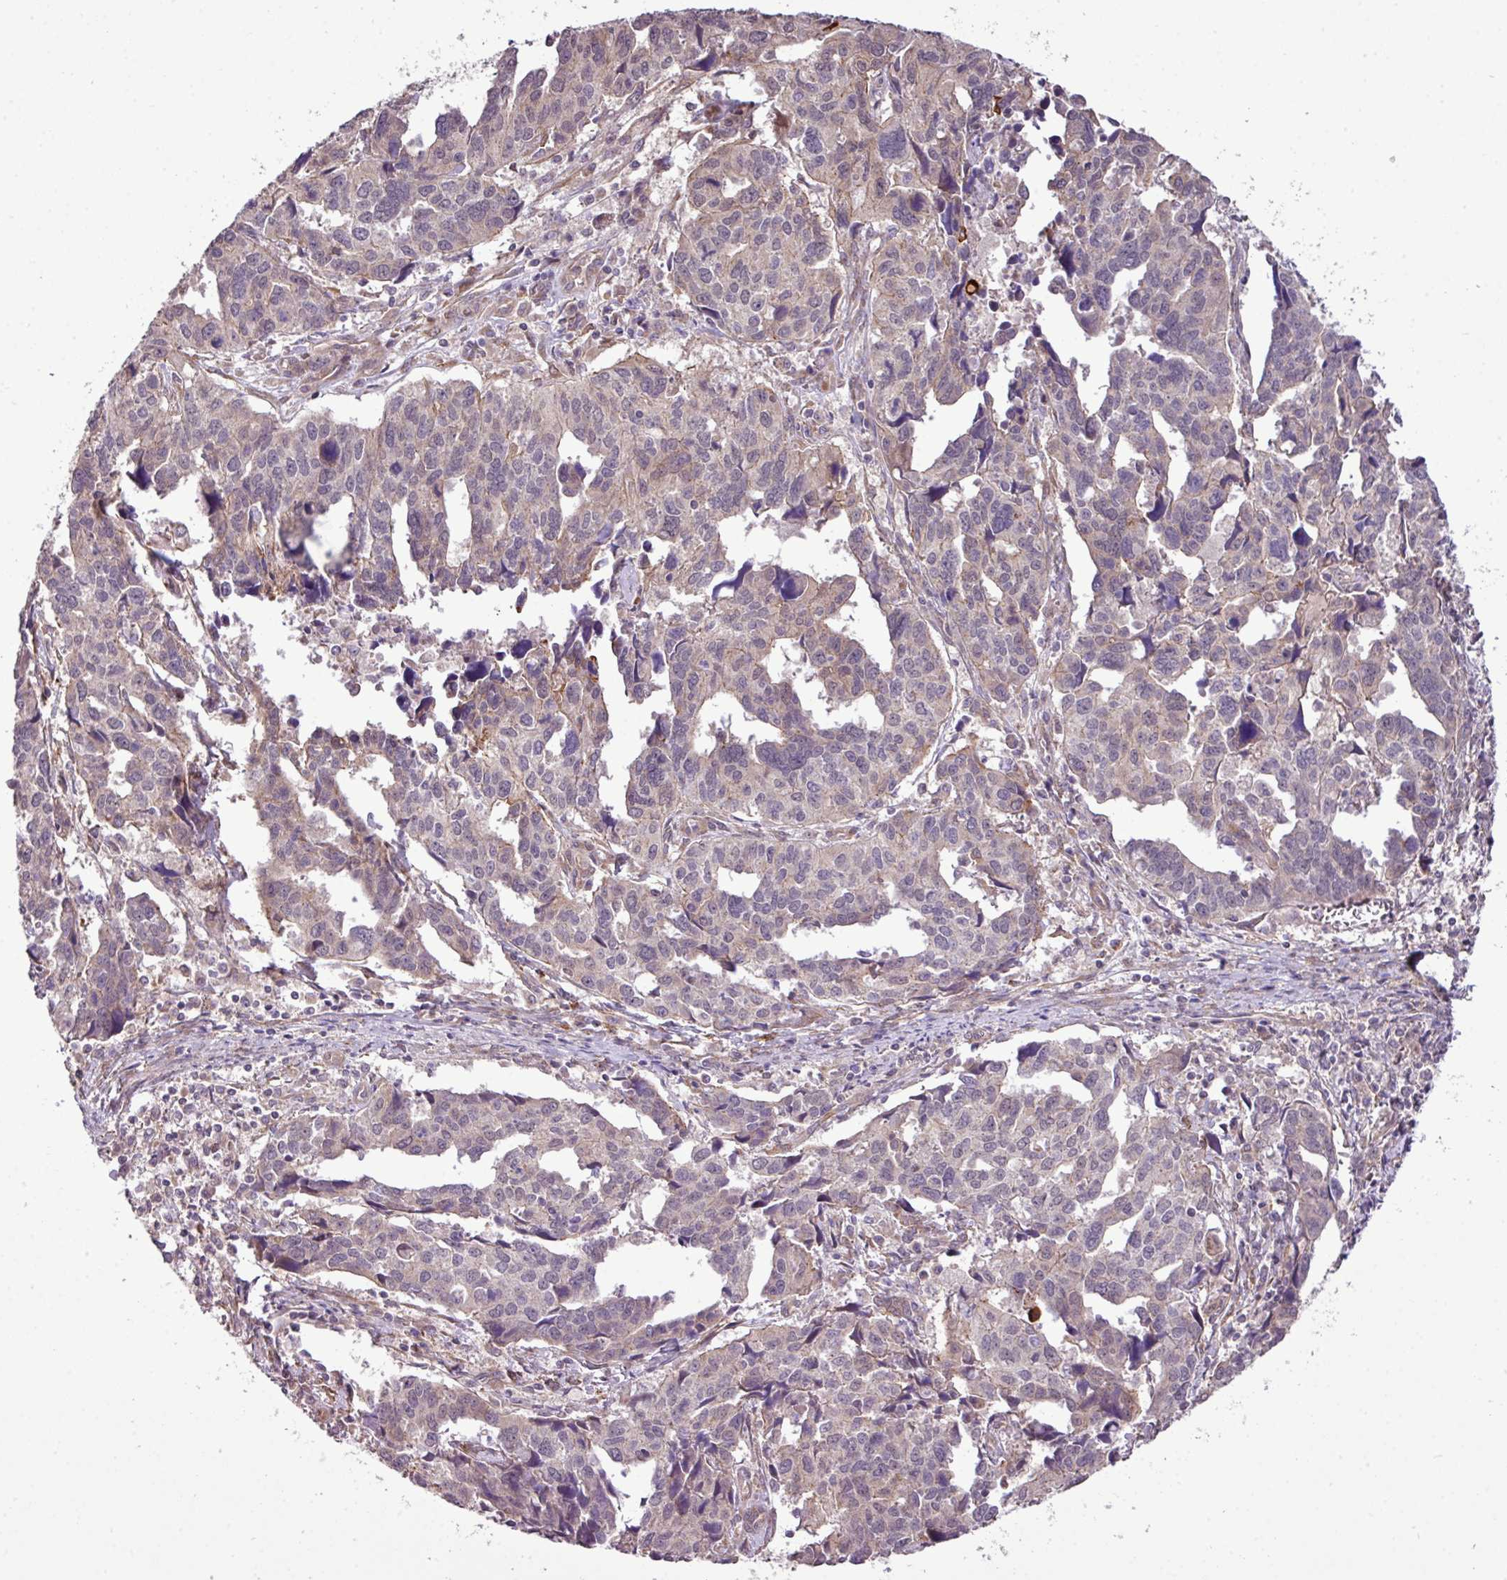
{"staining": {"intensity": "negative", "quantity": "none", "location": "none"}, "tissue": "endometrial cancer", "cell_type": "Tumor cells", "image_type": "cancer", "snomed": [{"axis": "morphology", "description": "Adenocarcinoma, NOS"}, {"axis": "topography", "description": "Endometrium"}], "caption": "Photomicrograph shows no protein staining in tumor cells of adenocarcinoma (endometrial) tissue.", "gene": "XIAP", "patient": {"sex": "female", "age": 73}}